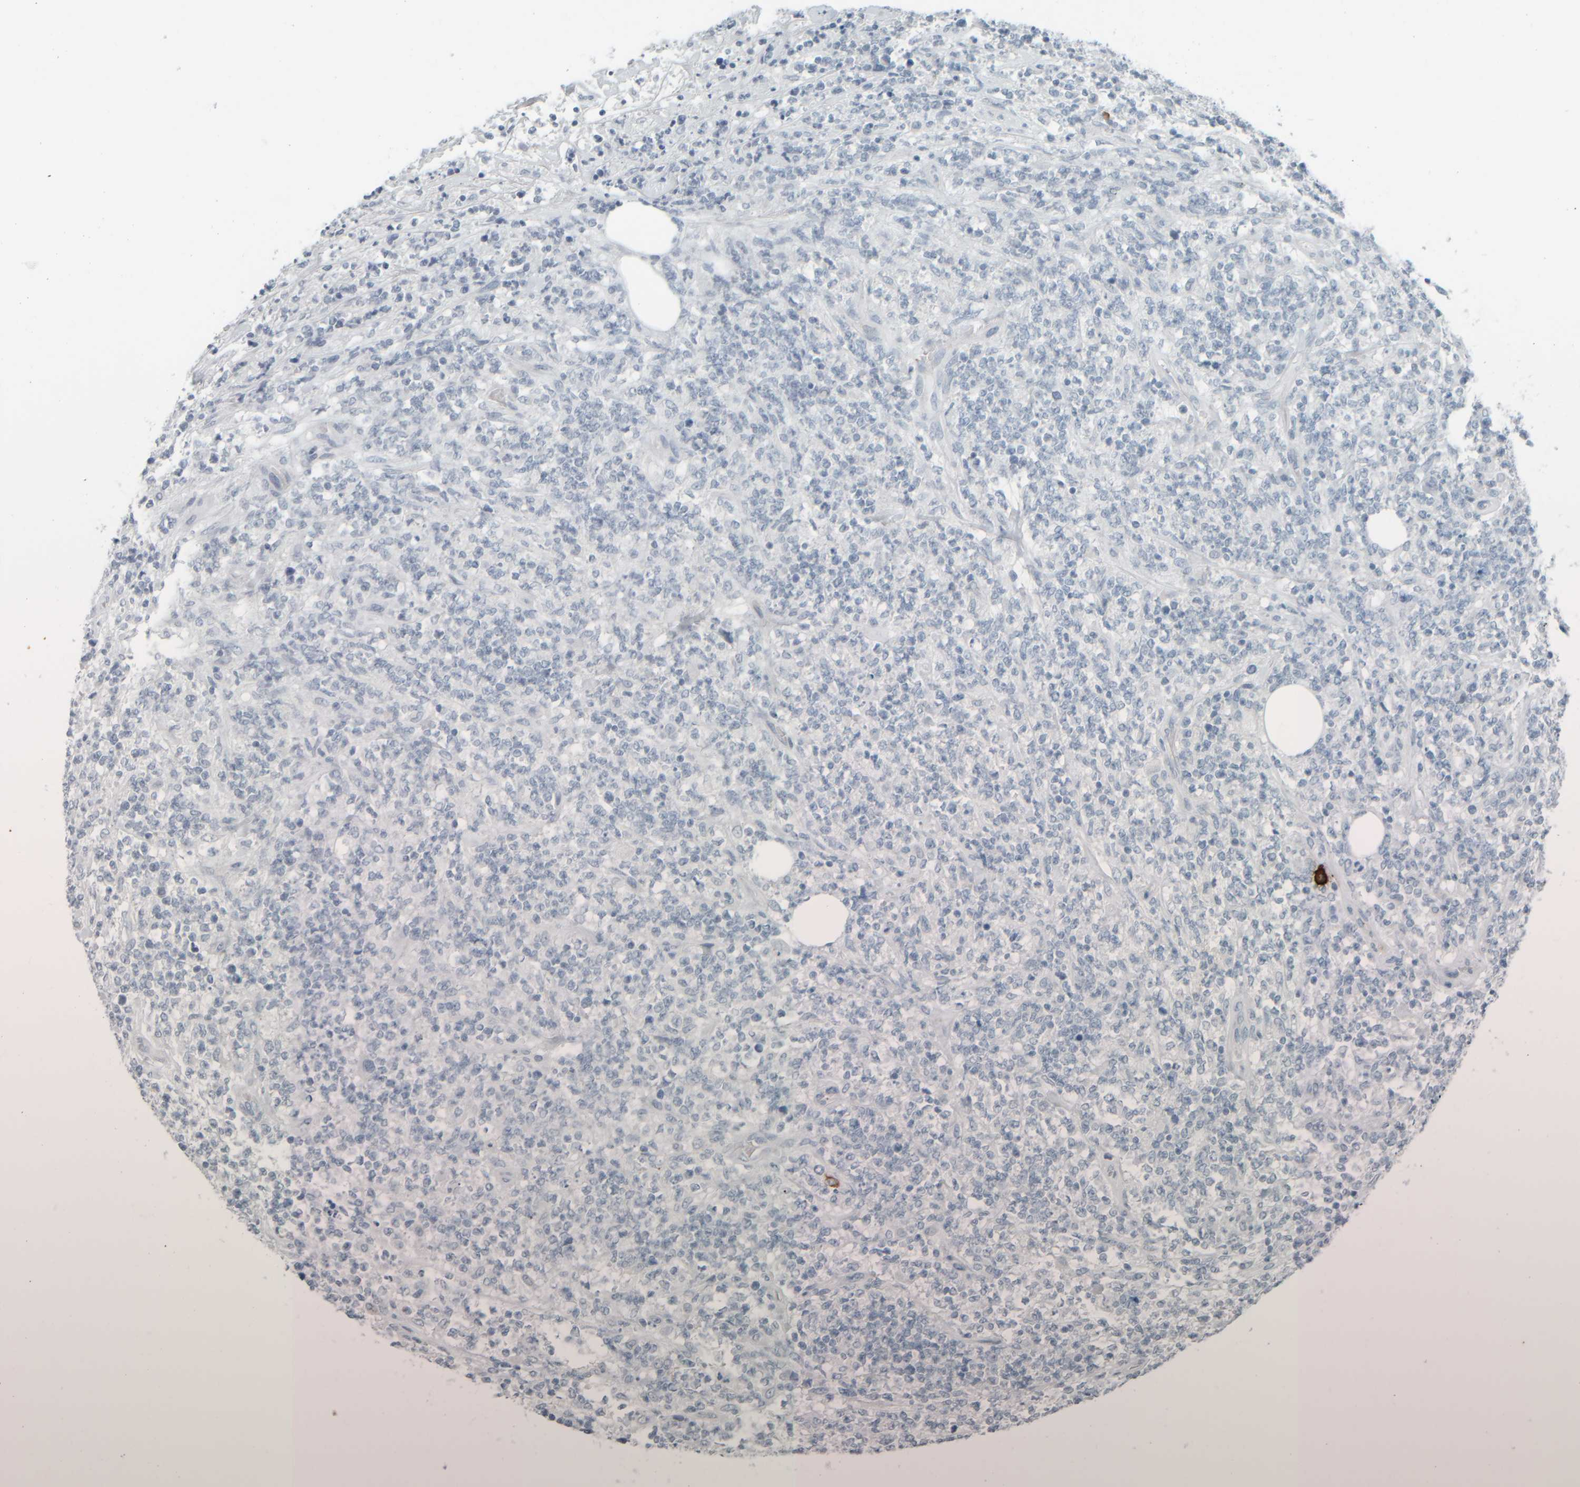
{"staining": {"intensity": "negative", "quantity": "none", "location": "none"}, "tissue": "lymphoma", "cell_type": "Tumor cells", "image_type": "cancer", "snomed": [{"axis": "morphology", "description": "Malignant lymphoma, non-Hodgkin's type, High grade"}, {"axis": "topography", "description": "Soft tissue"}], "caption": "Lymphoma stained for a protein using IHC shows no expression tumor cells.", "gene": "TPSAB1", "patient": {"sex": "male", "age": 18}}